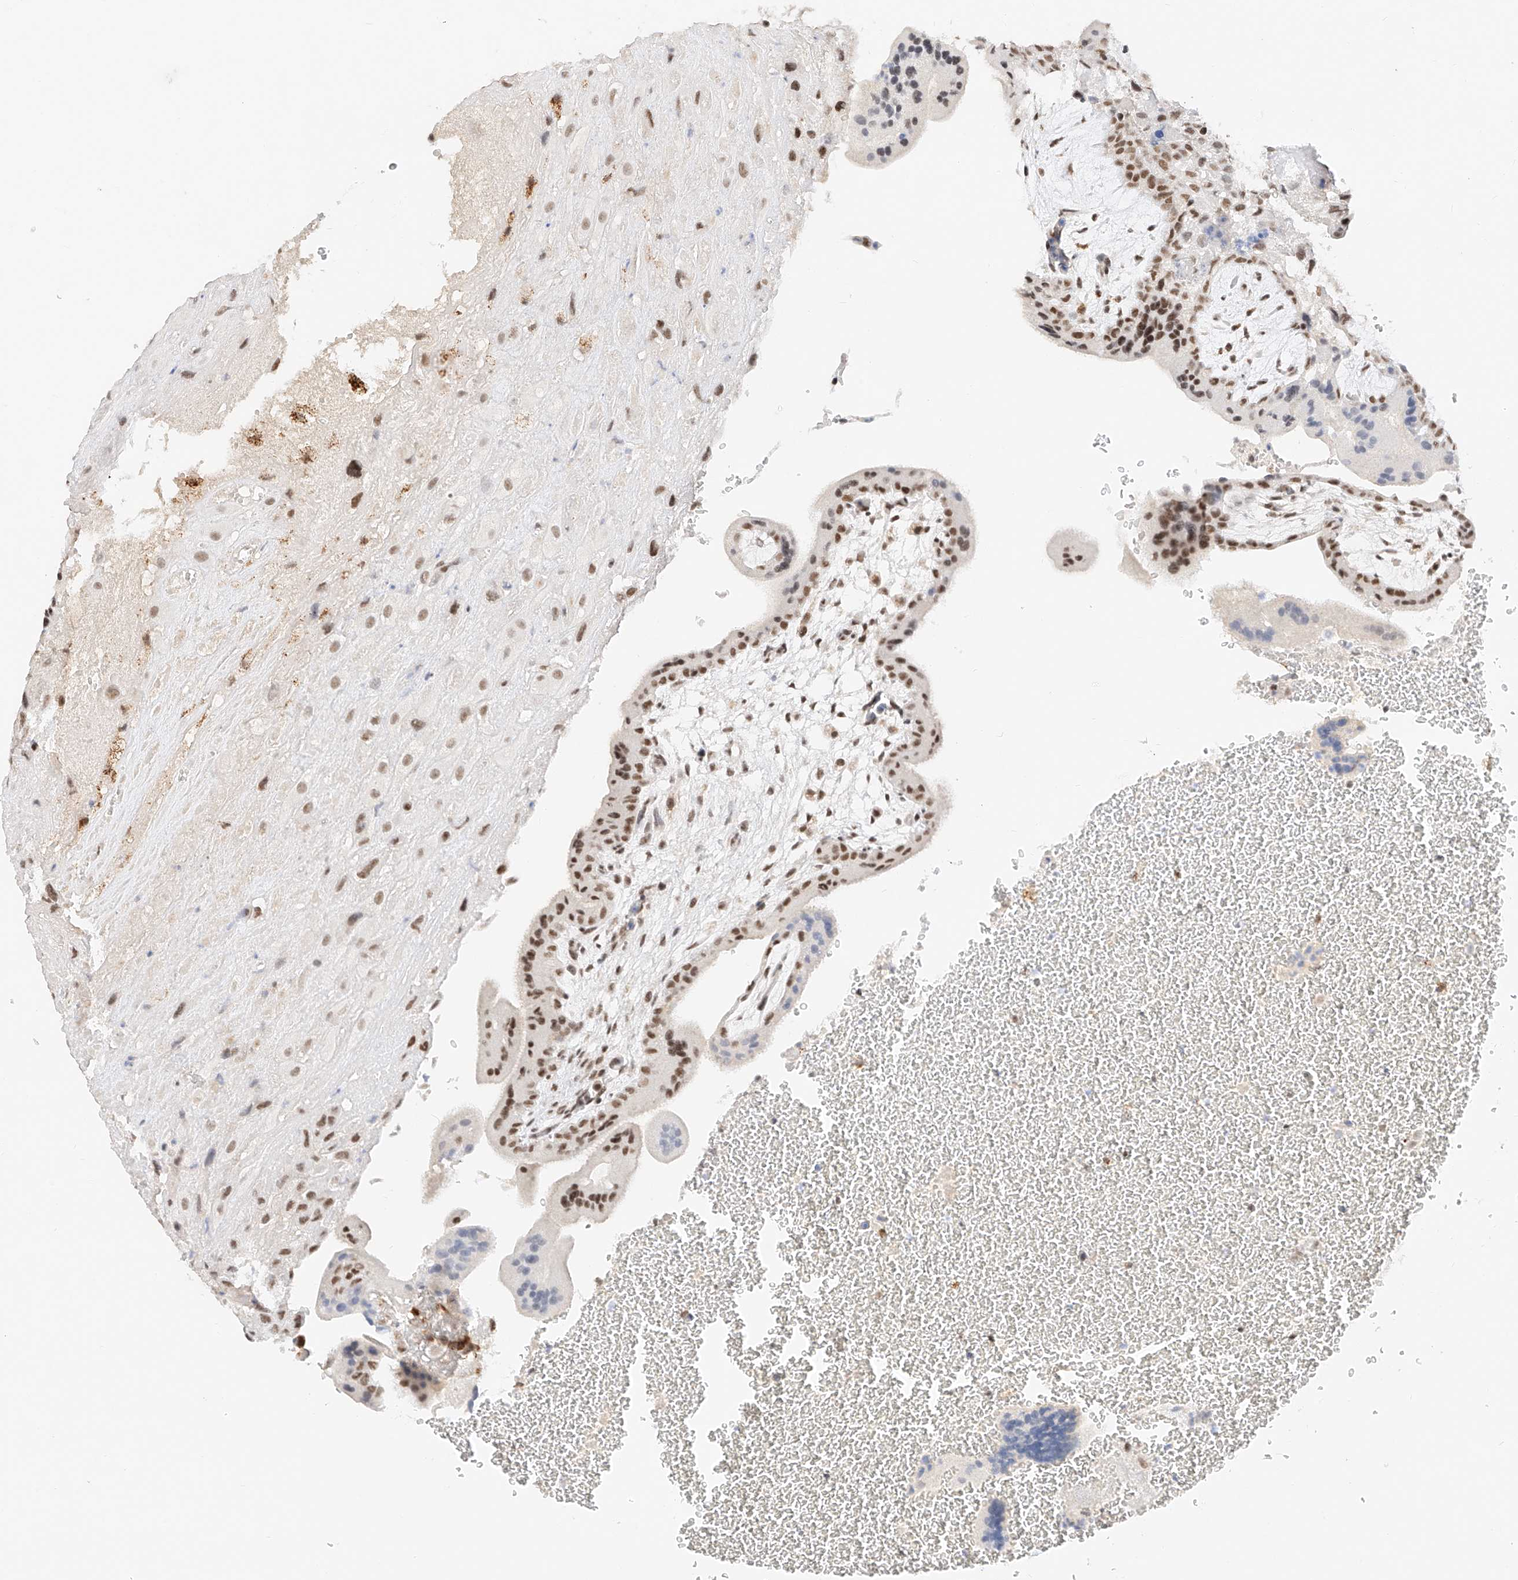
{"staining": {"intensity": "moderate", "quantity": ">75%", "location": "nuclear"}, "tissue": "placenta", "cell_type": "Decidual cells", "image_type": "normal", "snomed": [{"axis": "morphology", "description": "Normal tissue, NOS"}, {"axis": "topography", "description": "Placenta"}], "caption": "This micrograph displays immunohistochemistry (IHC) staining of unremarkable human placenta, with medium moderate nuclear expression in approximately >75% of decidual cells.", "gene": "NRF1", "patient": {"sex": "female", "age": 35}}